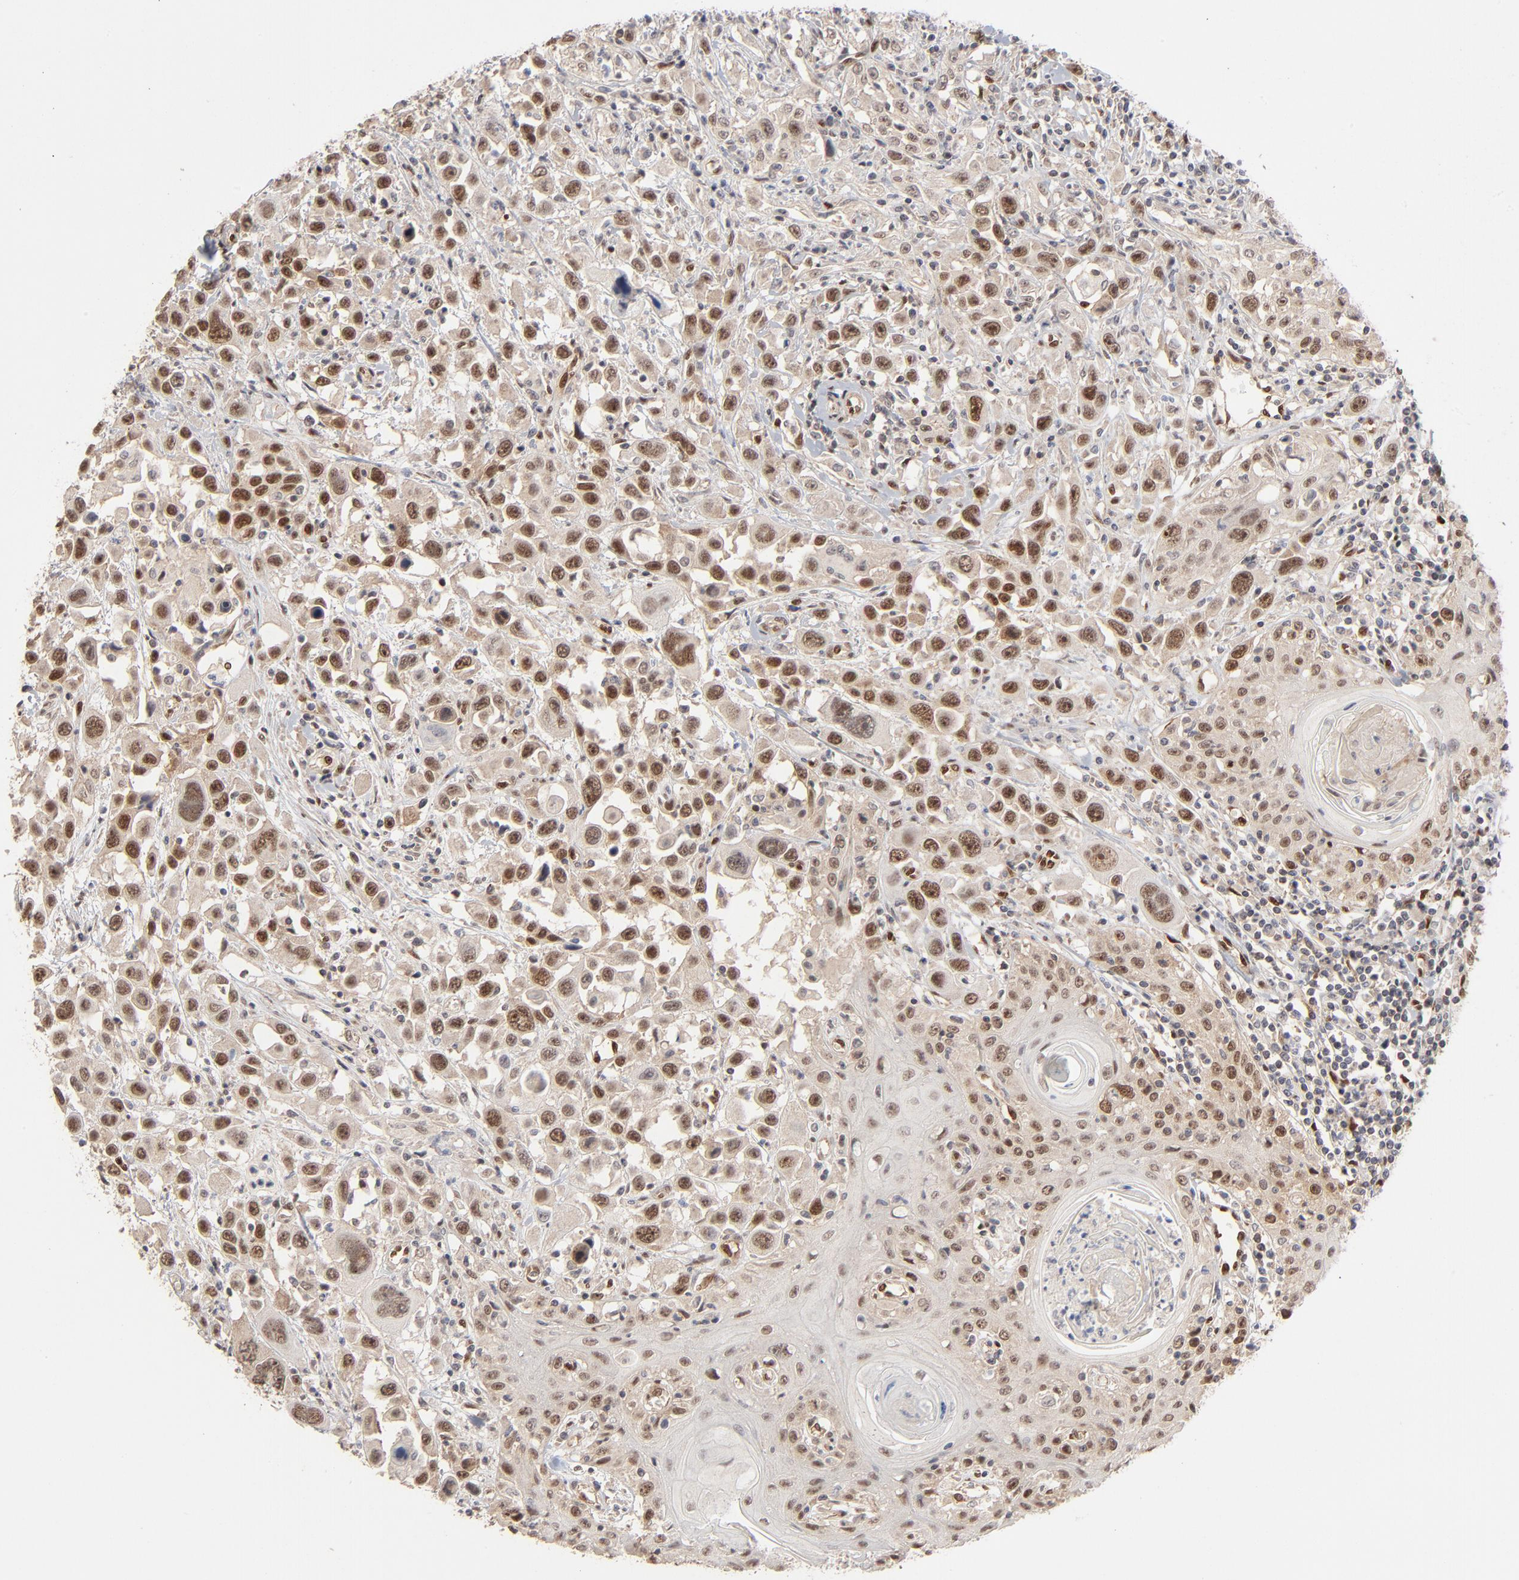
{"staining": {"intensity": "moderate", "quantity": ">75%", "location": "nuclear"}, "tissue": "head and neck cancer", "cell_type": "Tumor cells", "image_type": "cancer", "snomed": [{"axis": "morphology", "description": "Squamous cell carcinoma, NOS"}, {"axis": "topography", "description": "Oral tissue"}, {"axis": "topography", "description": "Head-Neck"}], "caption": "Head and neck squamous cell carcinoma was stained to show a protein in brown. There is medium levels of moderate nuclear expression in approximately >75% of tumor cells. The protein of interest is stained brown, and the nuclei are stained in blue (DAB (3,3'-diaminobenzidine) IHC with brightfield microscopy, high magnification).", "gene": "NFIB", "patient": {"sex": "female", "age": 76}}